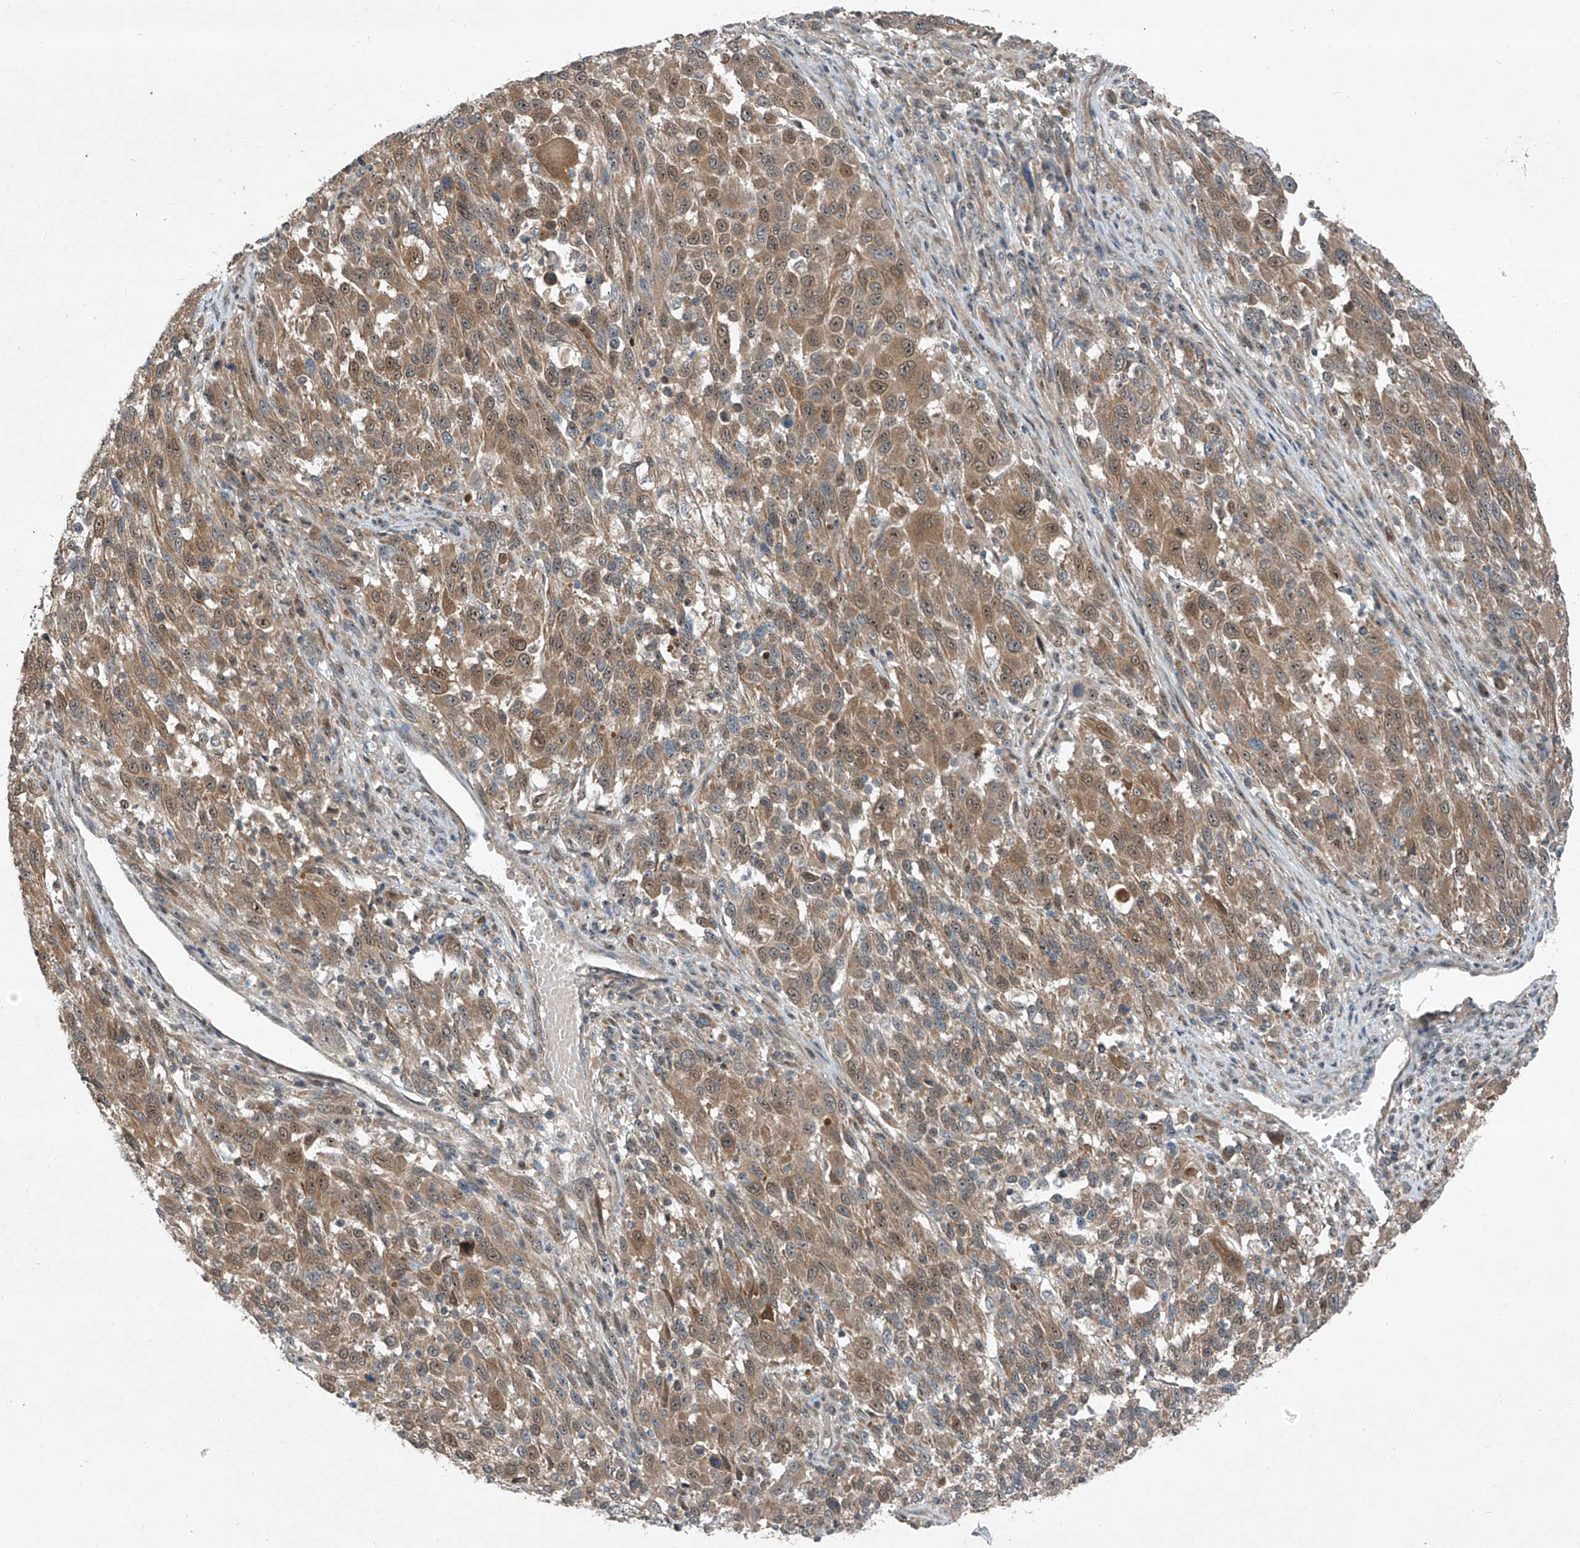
{"staining": {"intensity": "moderate", "quantity": ">75%", "location": "cytoplasmic/membranous,nuclear"}, "tissue": "melanoma", "cell_type": "Tumor cells", "image_type": "cancer", "snomed": [{"axis": "morphology", "description": "Malignant melanoma, Metastatic site"}, {"axis": "topography", "description": "Lymph node"}], "caption": "Malignant melanoma (metastatic site) stained for a protein reveals moderate cytoplasmic/membranous and nuclear positivity in tumor cells. The staining was performed using DAB, with brown indicating positive protein expression. Nuclei are stained blue with hematoxylin.", "gene": "PPCS", "patient": {"sex": "male", "age": 61}}